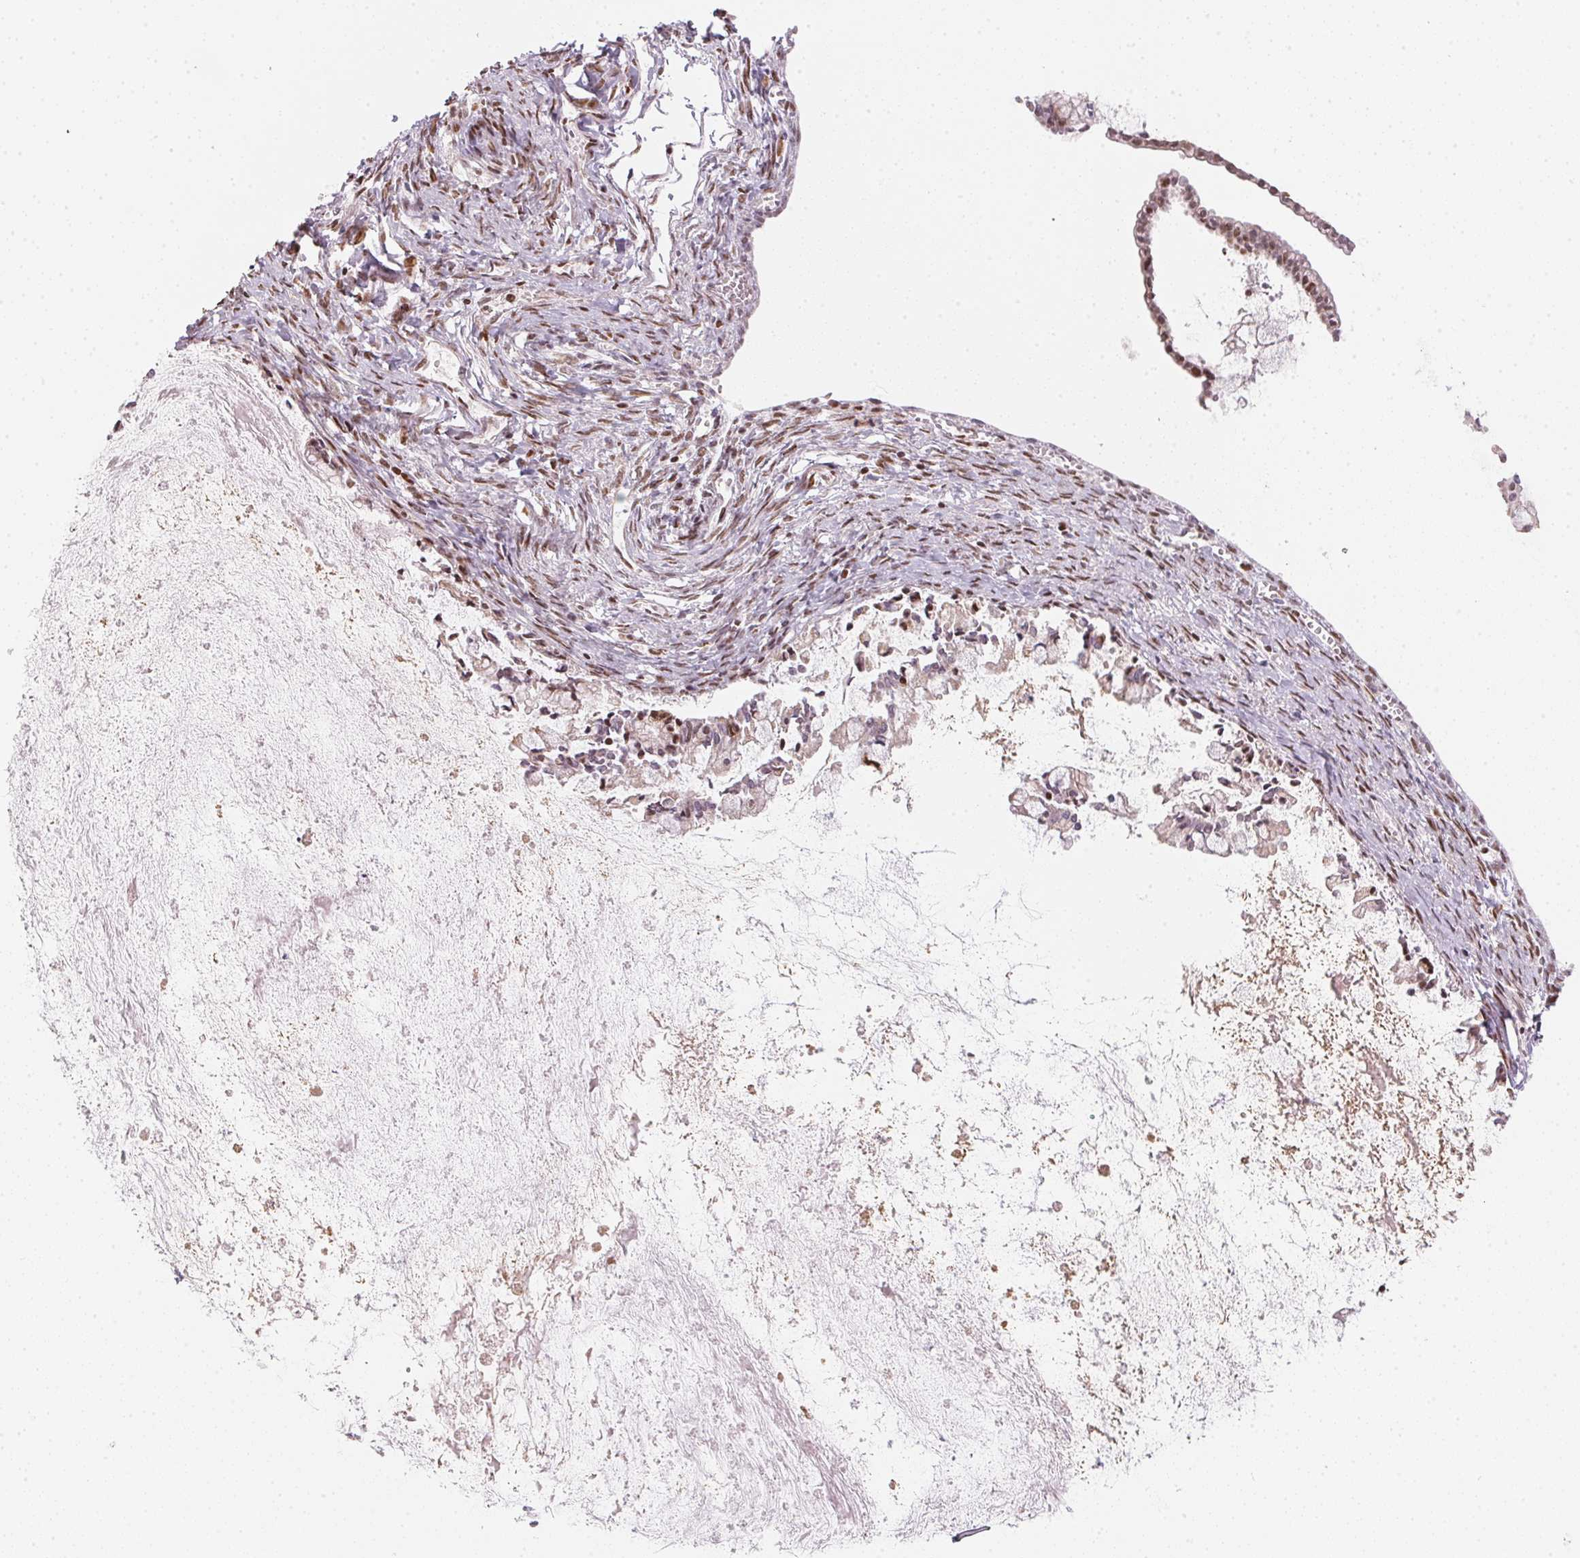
{"staining": {"intensity": "weak", "quantity": "25%-75%", "location": "nuclear"}, "tissue": "ovarian cancer", "cell_type": "Tumor cells", "image_type": "cancer", "snomed": [{"axis": "morphology", "description": "Cystadenocarcinoma, mucinous, NOS"}, {"axis": "topography", "description": "Ovary"}], "caption": "Brown immunohistochemical staining in ovarian cancer shows weak nuclear positivity in approximately 25%-75% of tumor cells.", "gene": "KAT6A", "patient": {"sex": "female", "age": 67}}